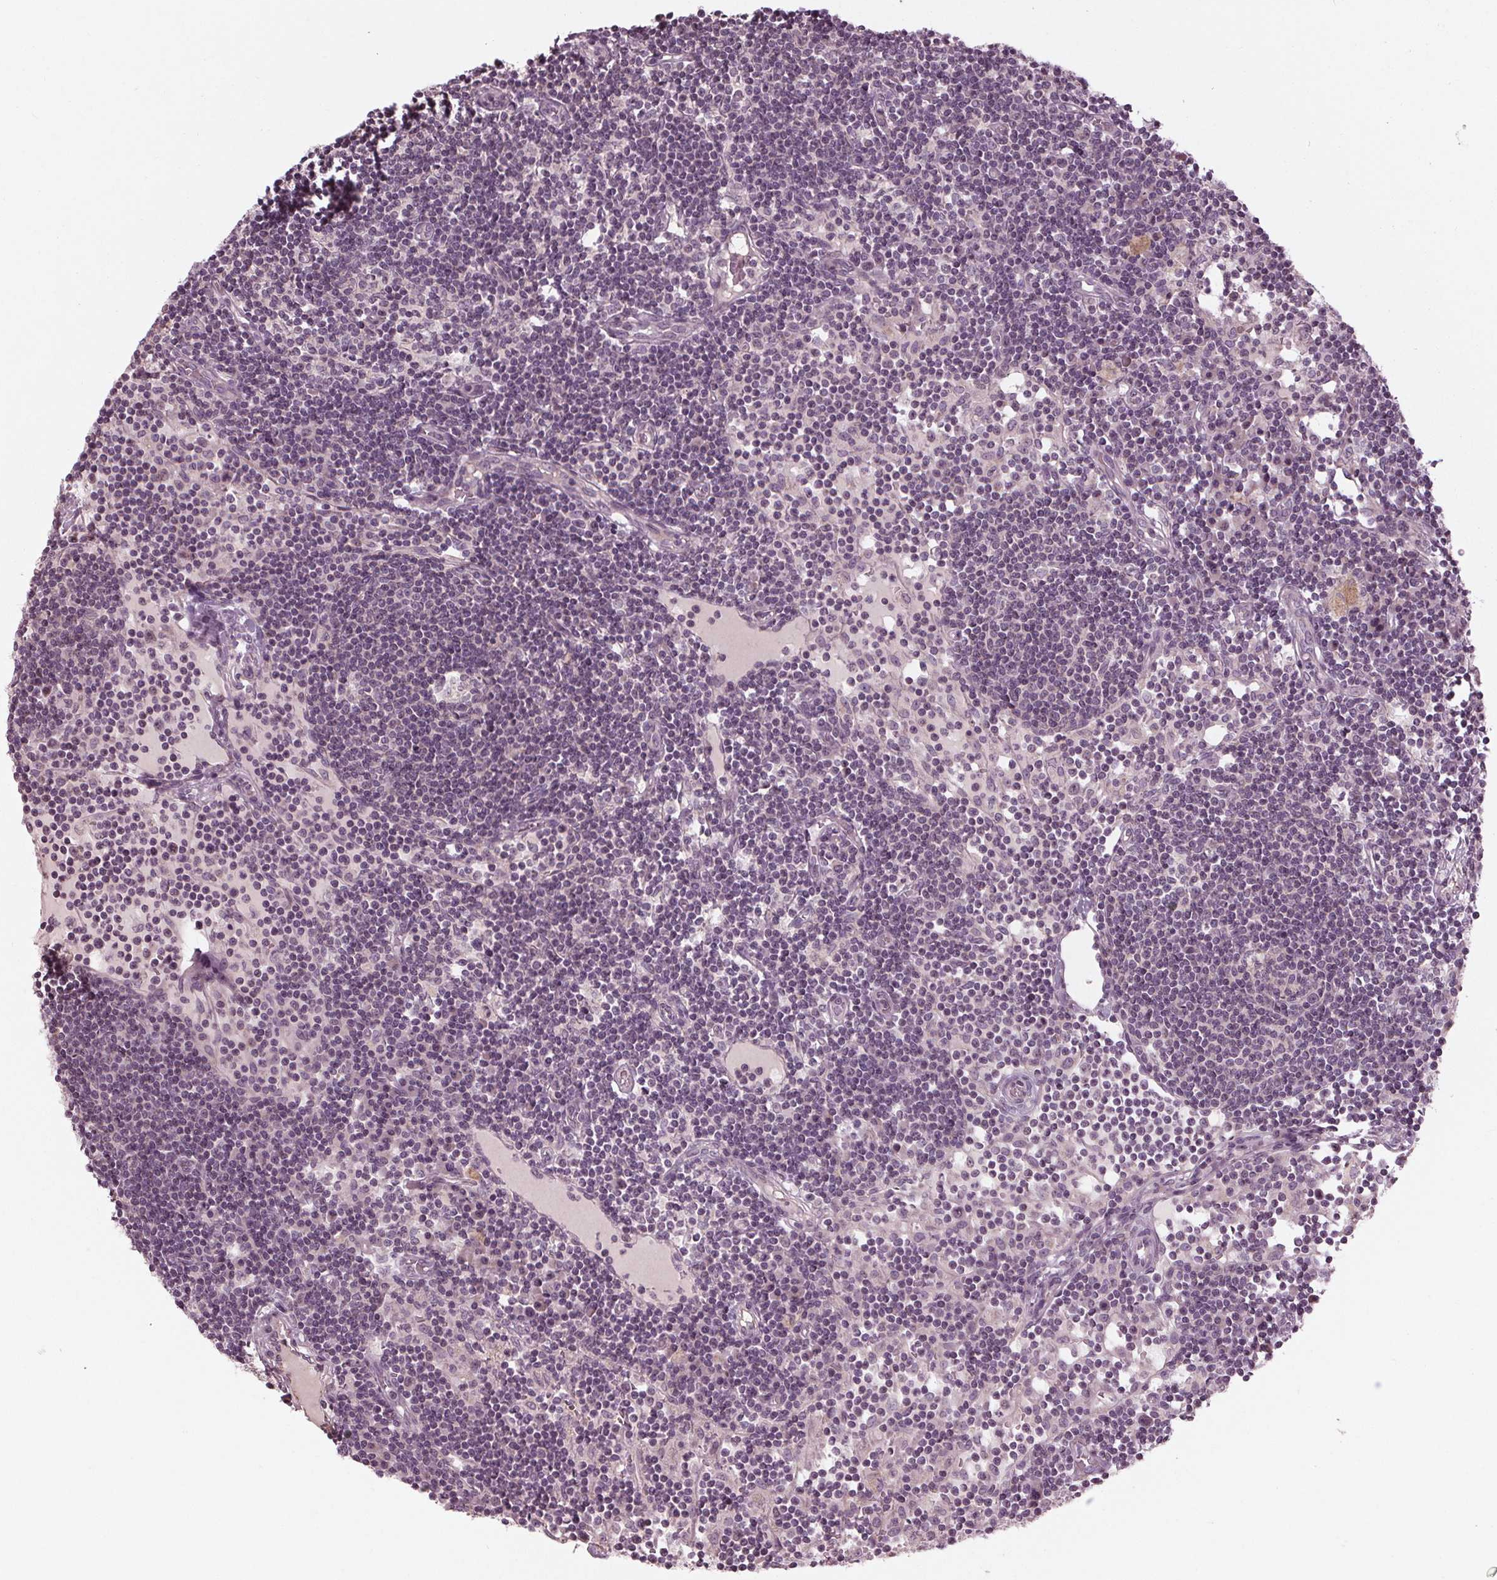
{"staining": {"intensity": "negative", "quantity": "none", "location": "none"}, "tissue": "lymph node", "cell_type": "Germinal center cells", "image_type": "normal", "snomed": [{"axis": "morphology", "description": "Normal tissue, NOS"}, {"axis": "topography", "description": "Lymph node"}], "caption": "Immunohistochemistry of normal lymph node reveals no positivity in germinal center cells. (Brightfield microscopy of DAB (3,3'-diaminobenzidine) immunohistochemistry (IHC) at high magnification).", "gene": "ZNF605", "patient": {"sex": "female", "age": 72}}